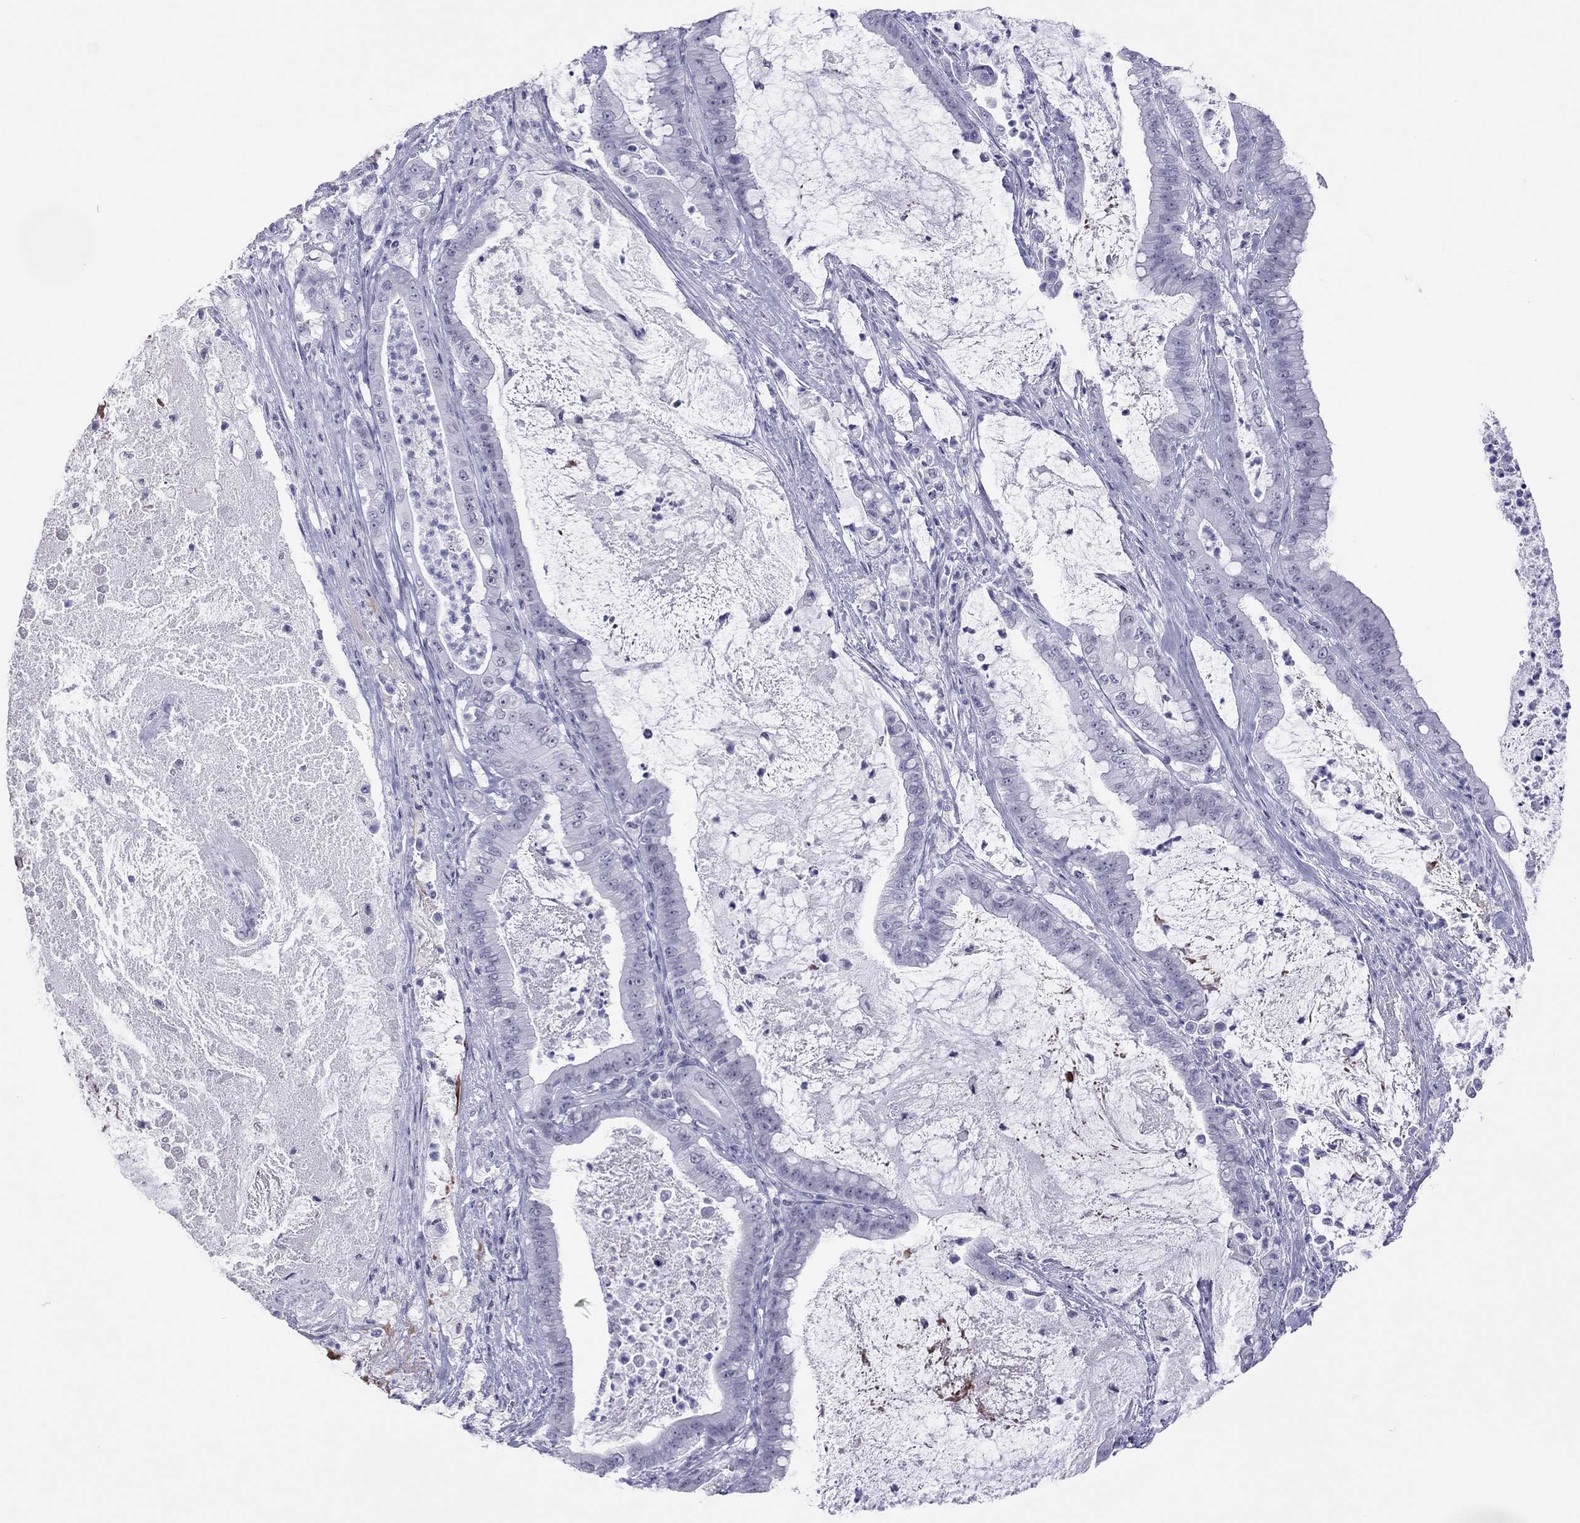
{"staining": {"intensity": "negative", "quantity": "none", "location": "none"}, "tissue": "pancreatic cancer", "cell_type": "Tumor cells", "image_type": "cancer", "snomed": [{"axis": "morphology", "description": "Adenocarcinoma, NOS"}, {"axis": "topography", "description": "Pancreas"}], "caption": "IHC of pancreatic cancer (adenocarcinoma) reveals no positivity in tumor cells.", "gene": "JHY", "patient": {"sex": "male", "age": 71}}